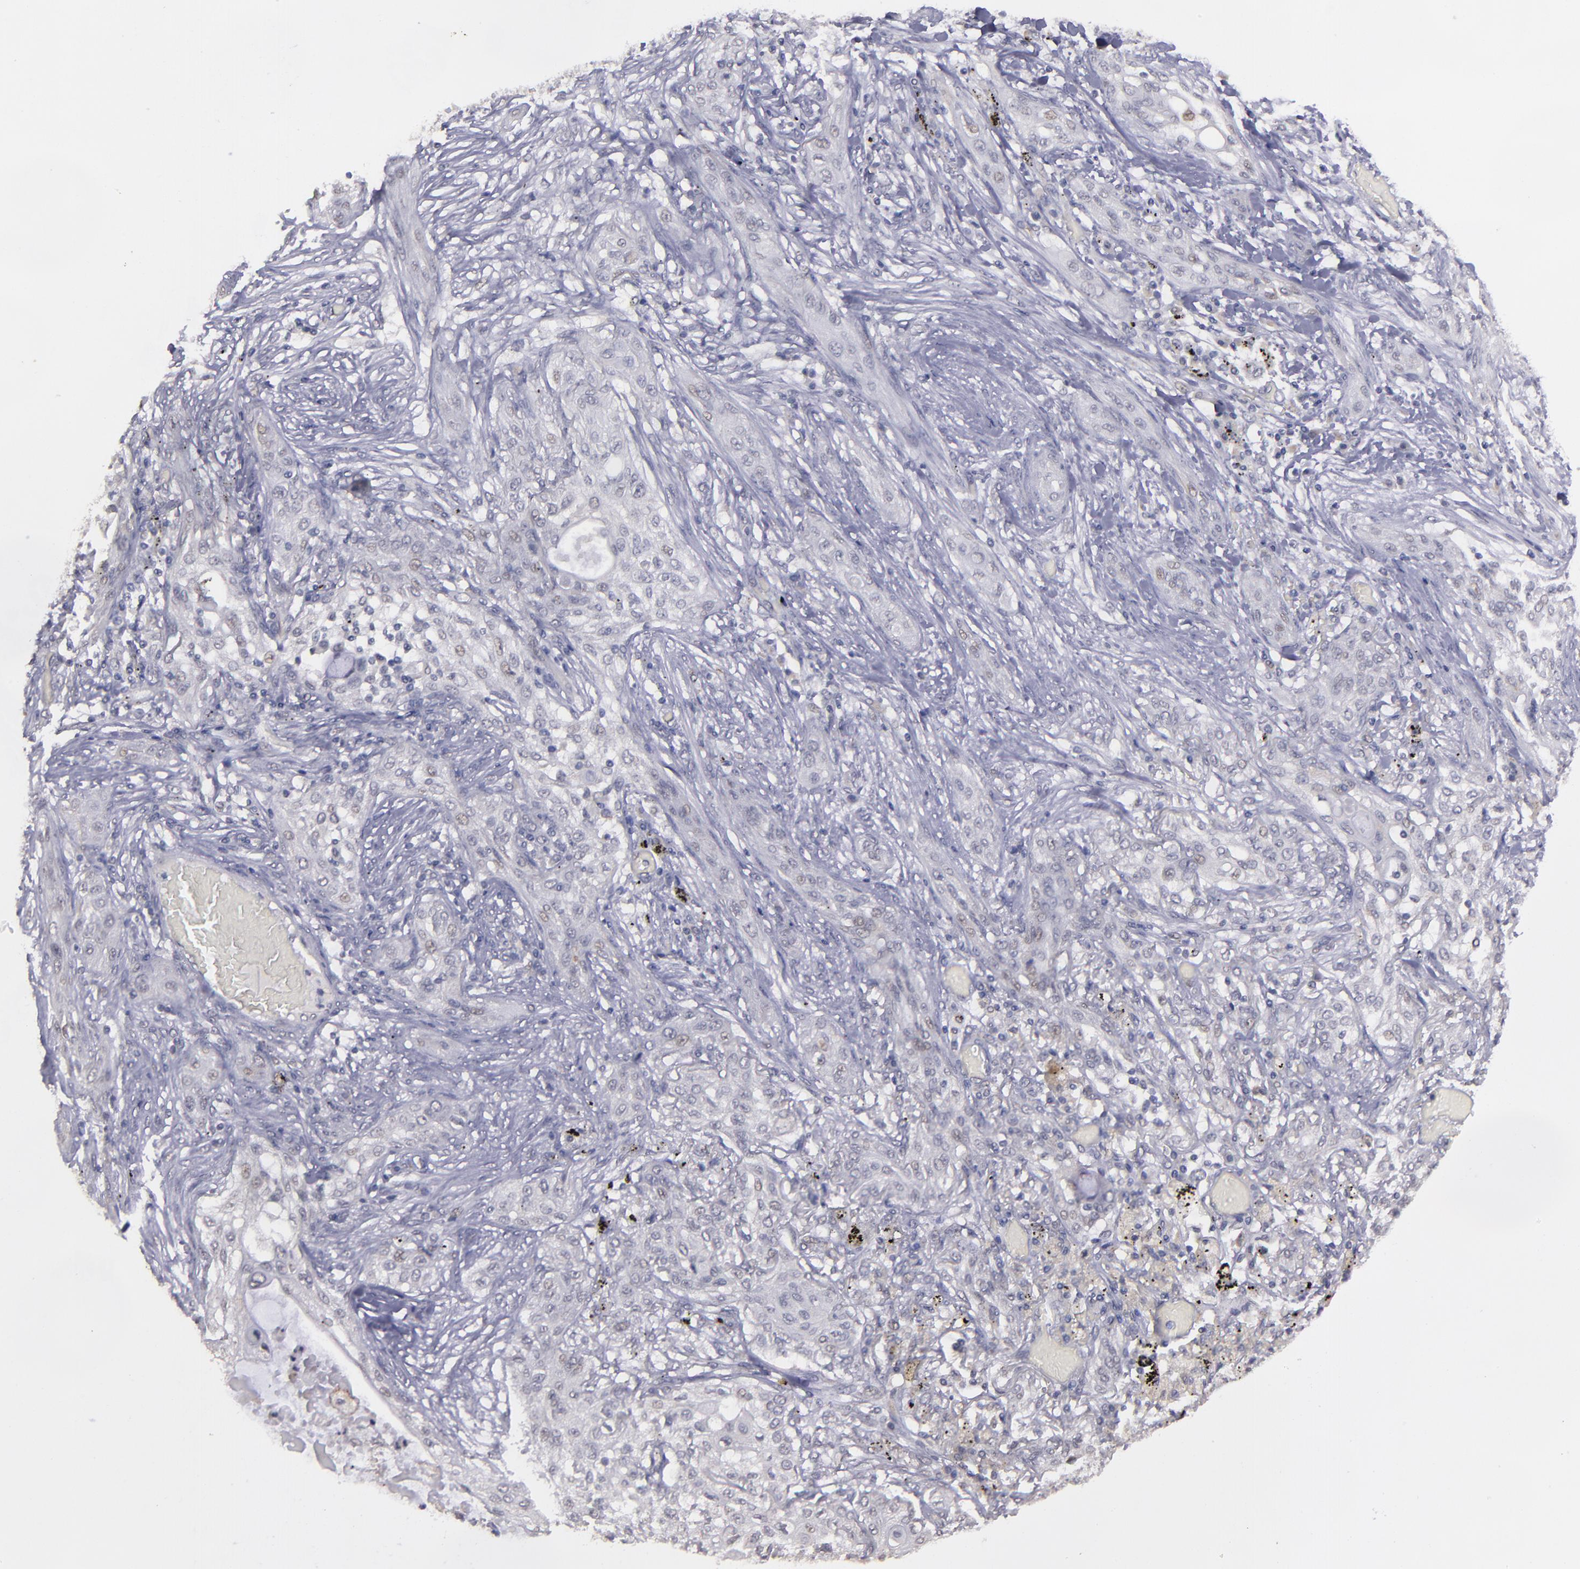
{"staining": {"intensity": "weak", "quantity": "<25%", "location": "nuclear"}, "tissue": "lung cancer", "cell_type": "Tumor cells", "image_type": "cancer", "snomed": [{"axis": "morphology", "description": "Squamous cell carcinoma, NOS"}, {"axis": "topography", "description": "Lung"}], "caption": "Immunohistochemical staining of lung cancer (squamous cell carcinoma) exhibits no significant expression in tumor cells.", "gene": "NRXN3", "patient": {"sex": "female", "age": 47}}